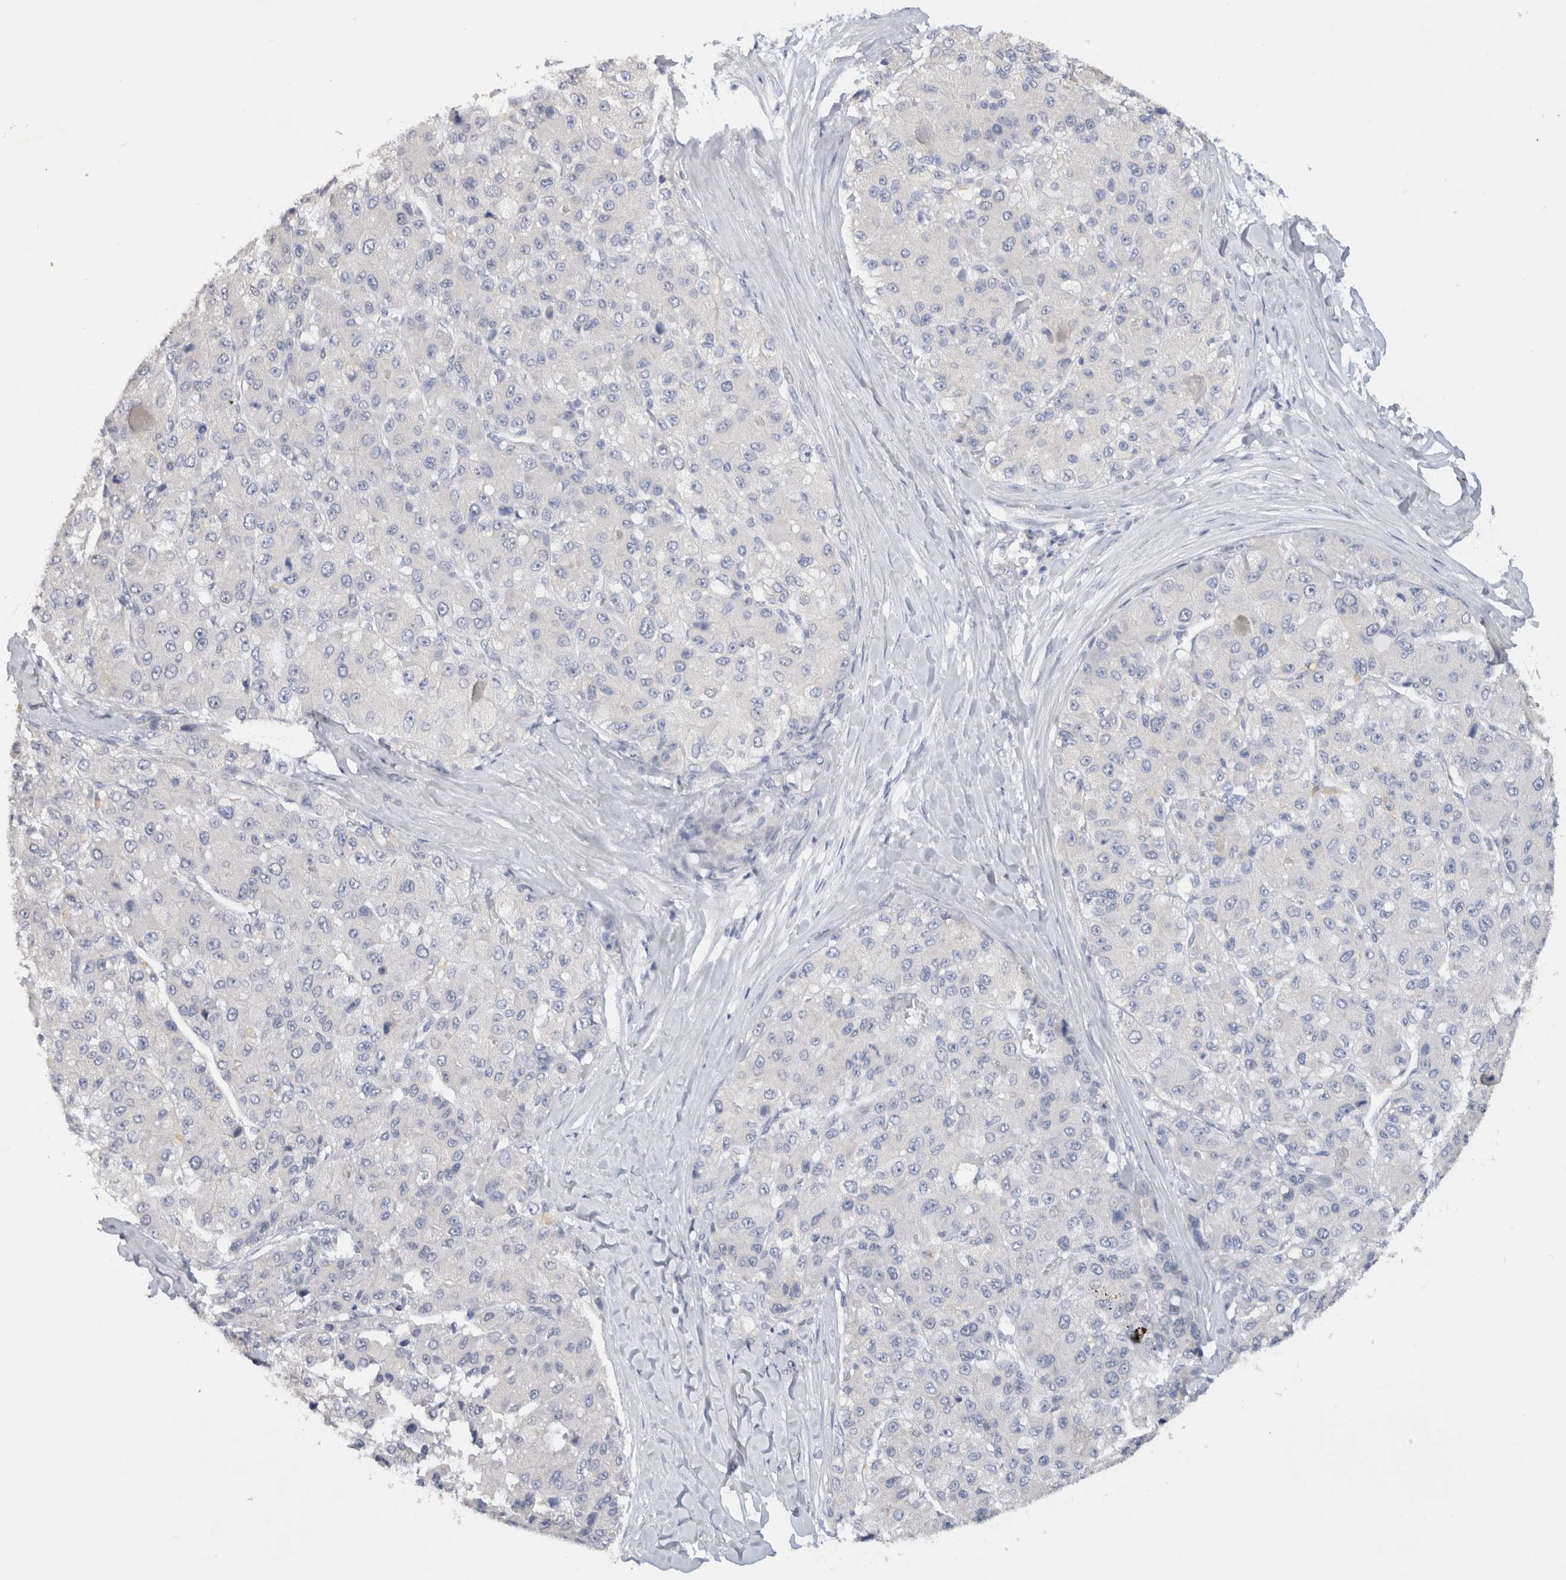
{"staining": {"intensity": "negative", "quantity": "none", "location": "none"}, "tissue": "liver cancer", "cell_type": "Tumor cells", "image_type": "cancer", "snomed": [{"axis": "morphology", "description": "Carcinoma, Hepatocellular, NOS"}, {"axis": "topography", "description": "Liver"}], "caption": "Immunohistochemistry image of neoplastic tissue: liver cancer (hepatocellular carcinoma) stained with DAB (3,3'-diaminobenzidine) exhibits no significant protein expression in tumor cells.", "gene": "TONSL", "patient": {"sex": "male", "age": 80}}